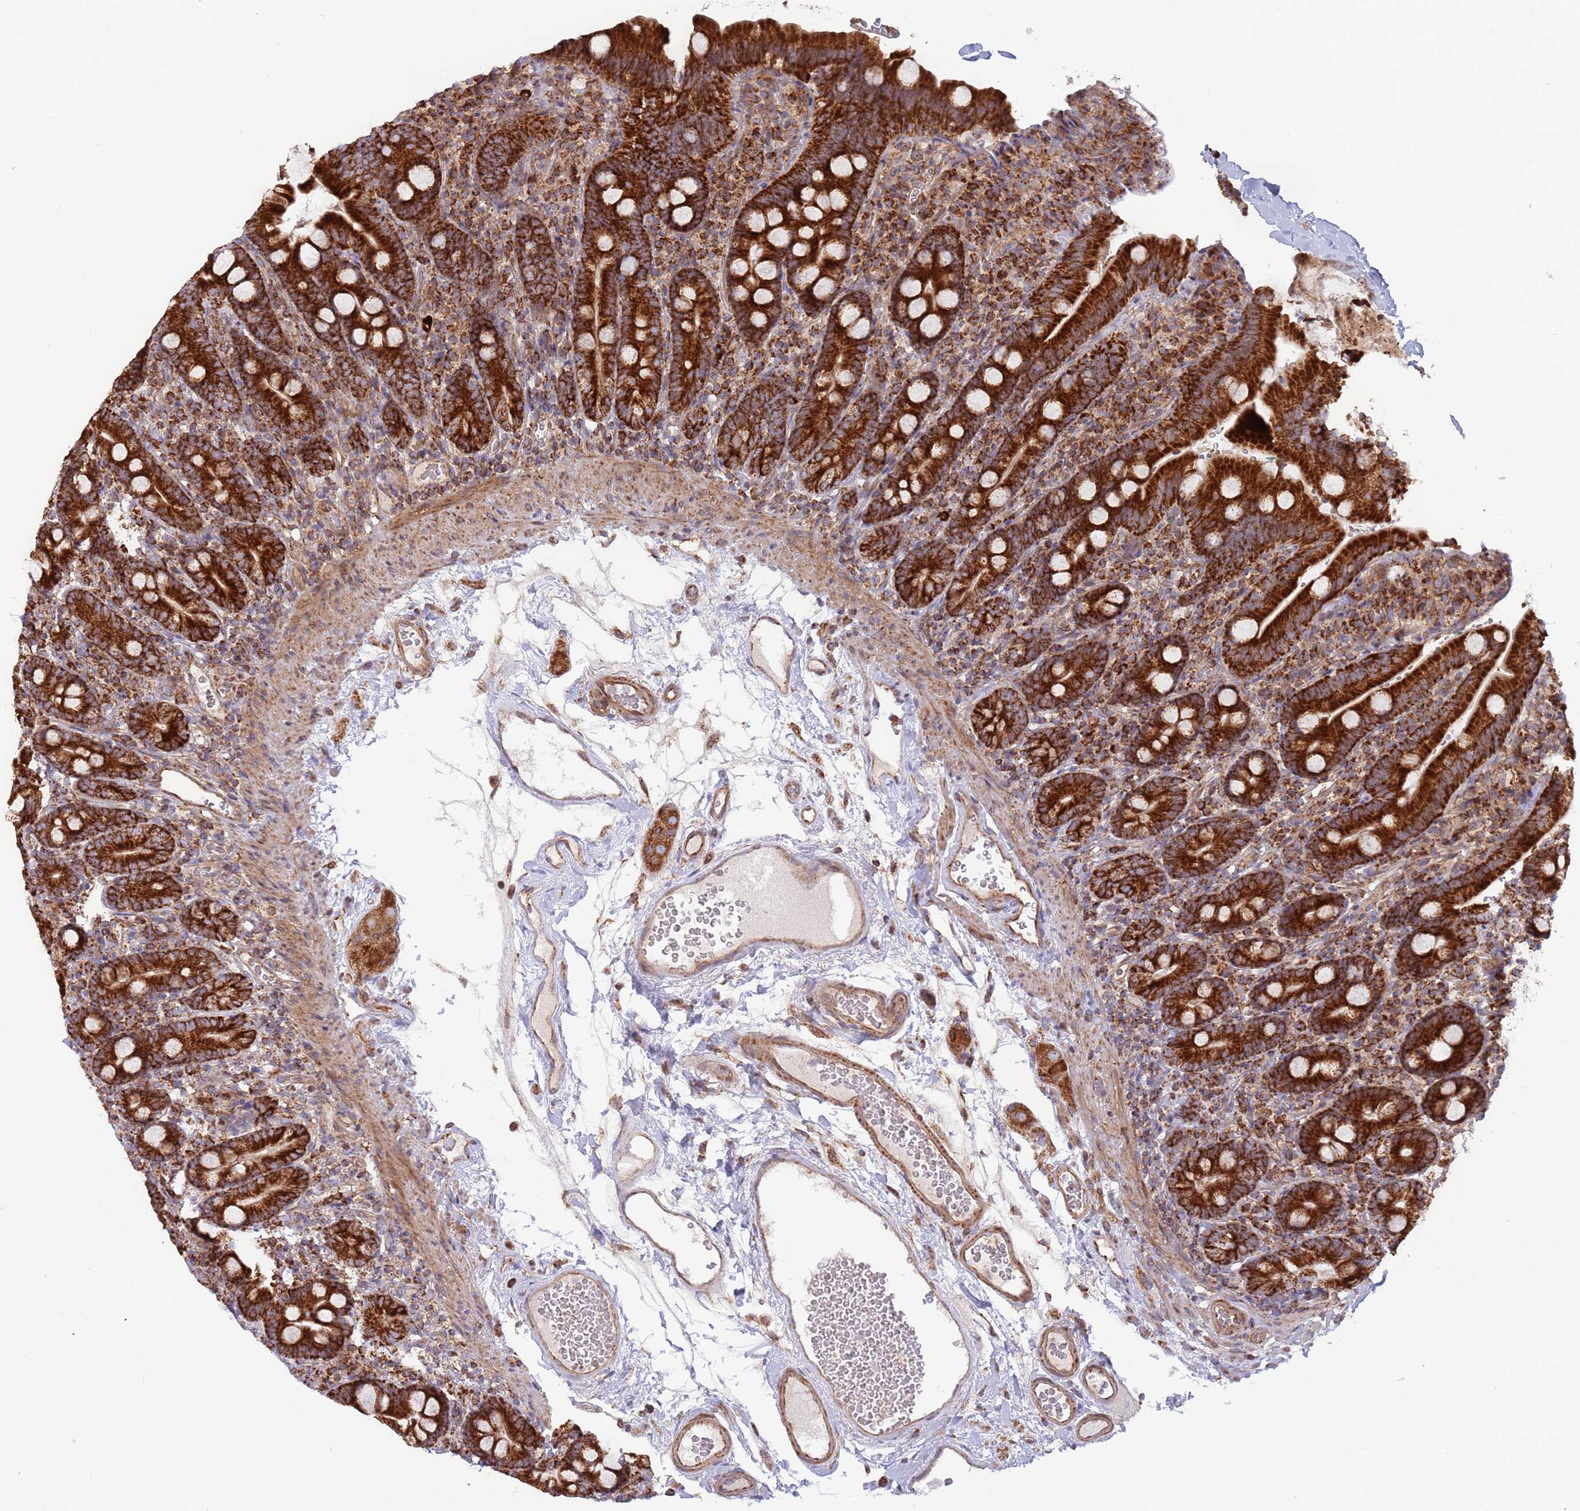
{"staining": {"intensity": "strong", "quantity": ">75%", "location": "cytoplasmic/membranous"}, "tissue": "duodenum", "cell_type": "Glandular cells", "image_type": "normal", "snomed": [{"axis": "morphology", "description": "Normal tissue, NOS"}, {"axis": "topography", "description": "Duodenum"}], "caption": "Immunohistochemistry (IHC) photomicrograph of benign duodenum stained for a protein (brown), which shows high levels of strong cytoplasmic/membranous expression in approximately >75% of glandular cells.", "gene": "ATP5PD", "patient": {"sex": "female", "age": 67}}